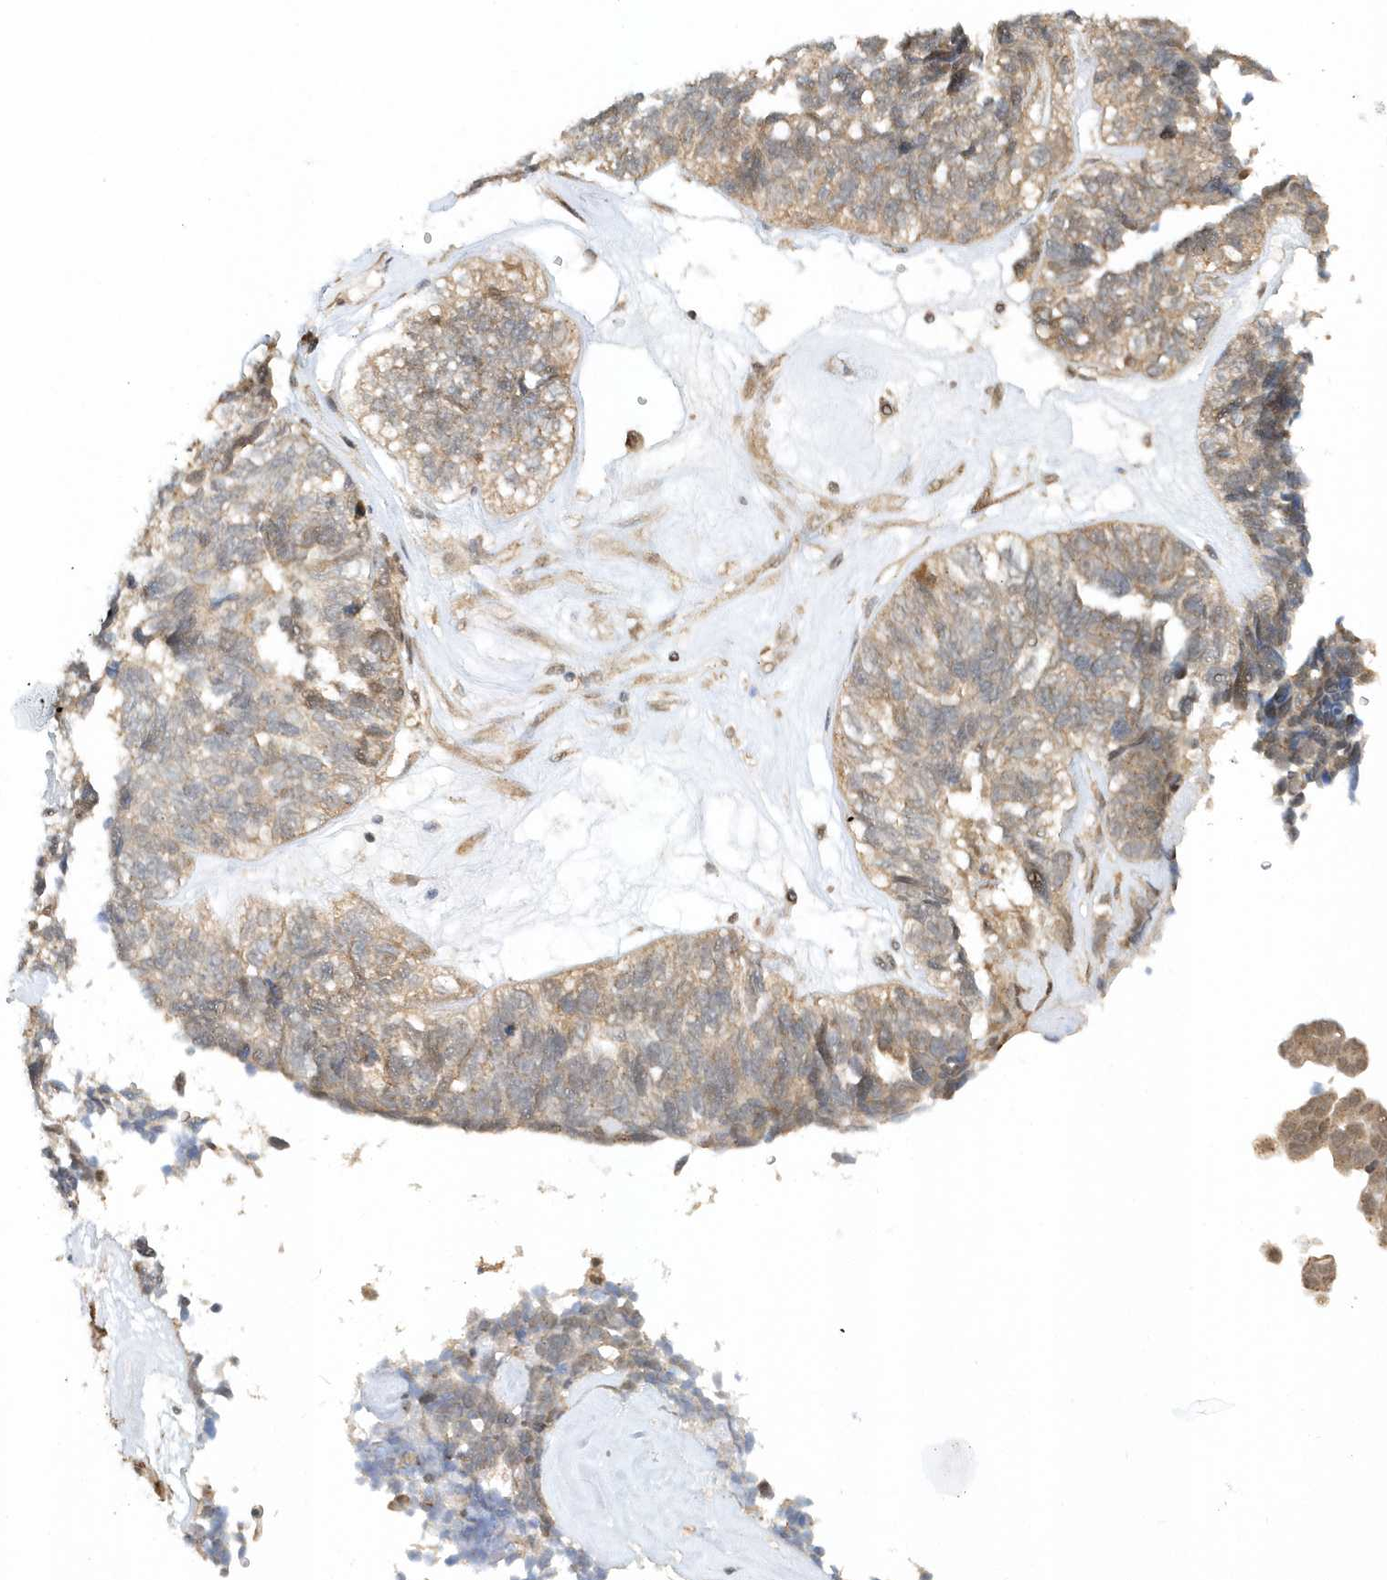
{"staining": {"intensity": "moderate", "quantity": "25%-75%", "location": "cytoplasmic/membranous"}, "tissue": "ovarian cancer", "cell_type": "Tumor cells", "image_type": "cancer", "snomed": [{"axis": "morphology", "description": "Cystadenocarcinoma, serous, NOS"}, {"axis": "topography", "description": "Ovary"}], "caption": "Ovarian cancer stained with a brown dye displays moderate cytoplasmic/membranous positive positivity in about 25%-75% of tumor cells.", "gene": "PSMD6", "patient": {"sex": "female", "age": 79}}